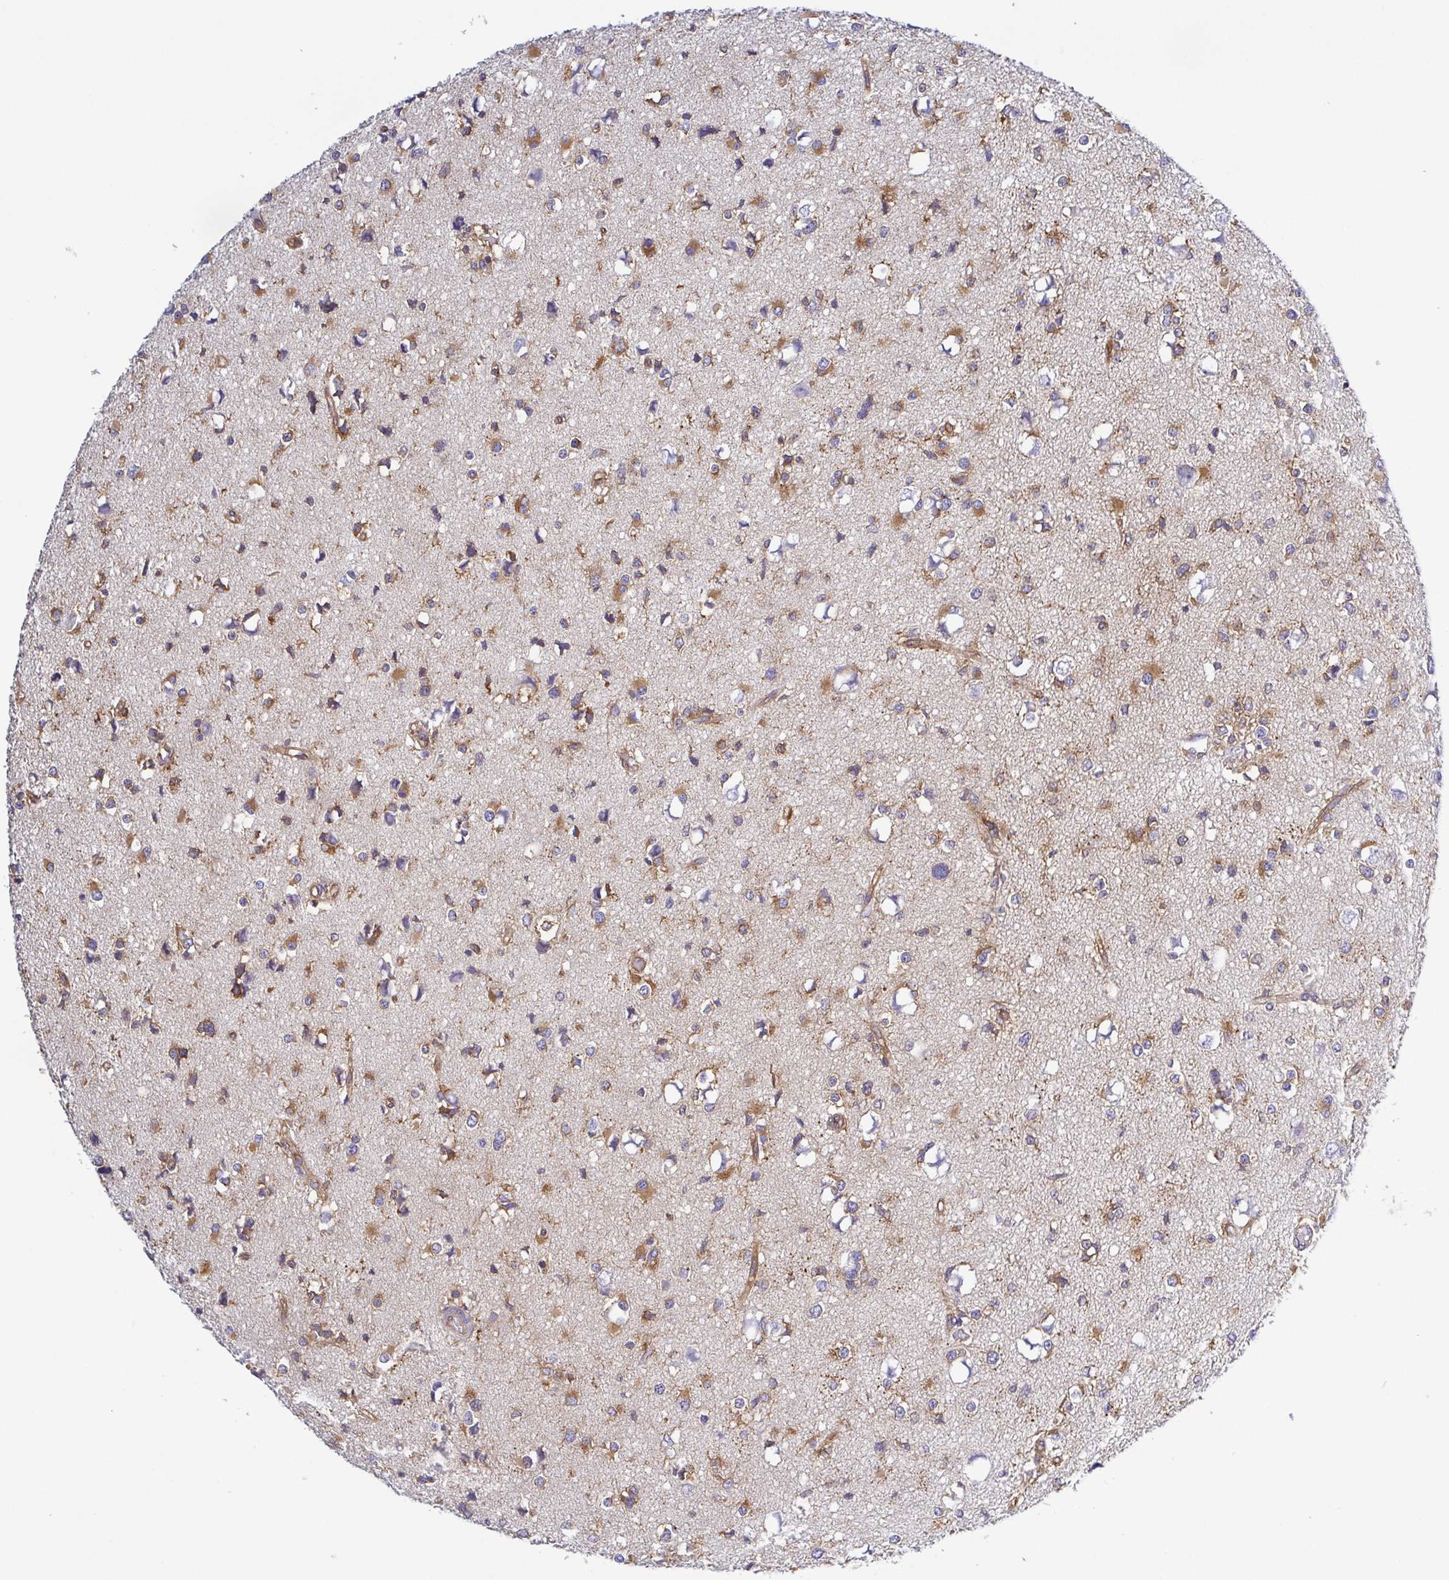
{"staining": {"intensity": "moderate", "quantity": "25%-75%", "location": "cytoplasmic/membranous"}, "tissue": "glioma", "cell_type": "Tumor cells", "image_type": "cancer", "snomed": [{"axis": "morphology", "description": "Glioma, malignant, High grade"}, {"axis": "topography", "description": "Brain"}], "caption": "The immunohistochemical stain shows moderate cytoplasmic/membranous positivity in tumor cells of high-grade glioma (malignant) tissue.", "gene": "KIF5B", "patient": {"sex": "male", "age": 54}}